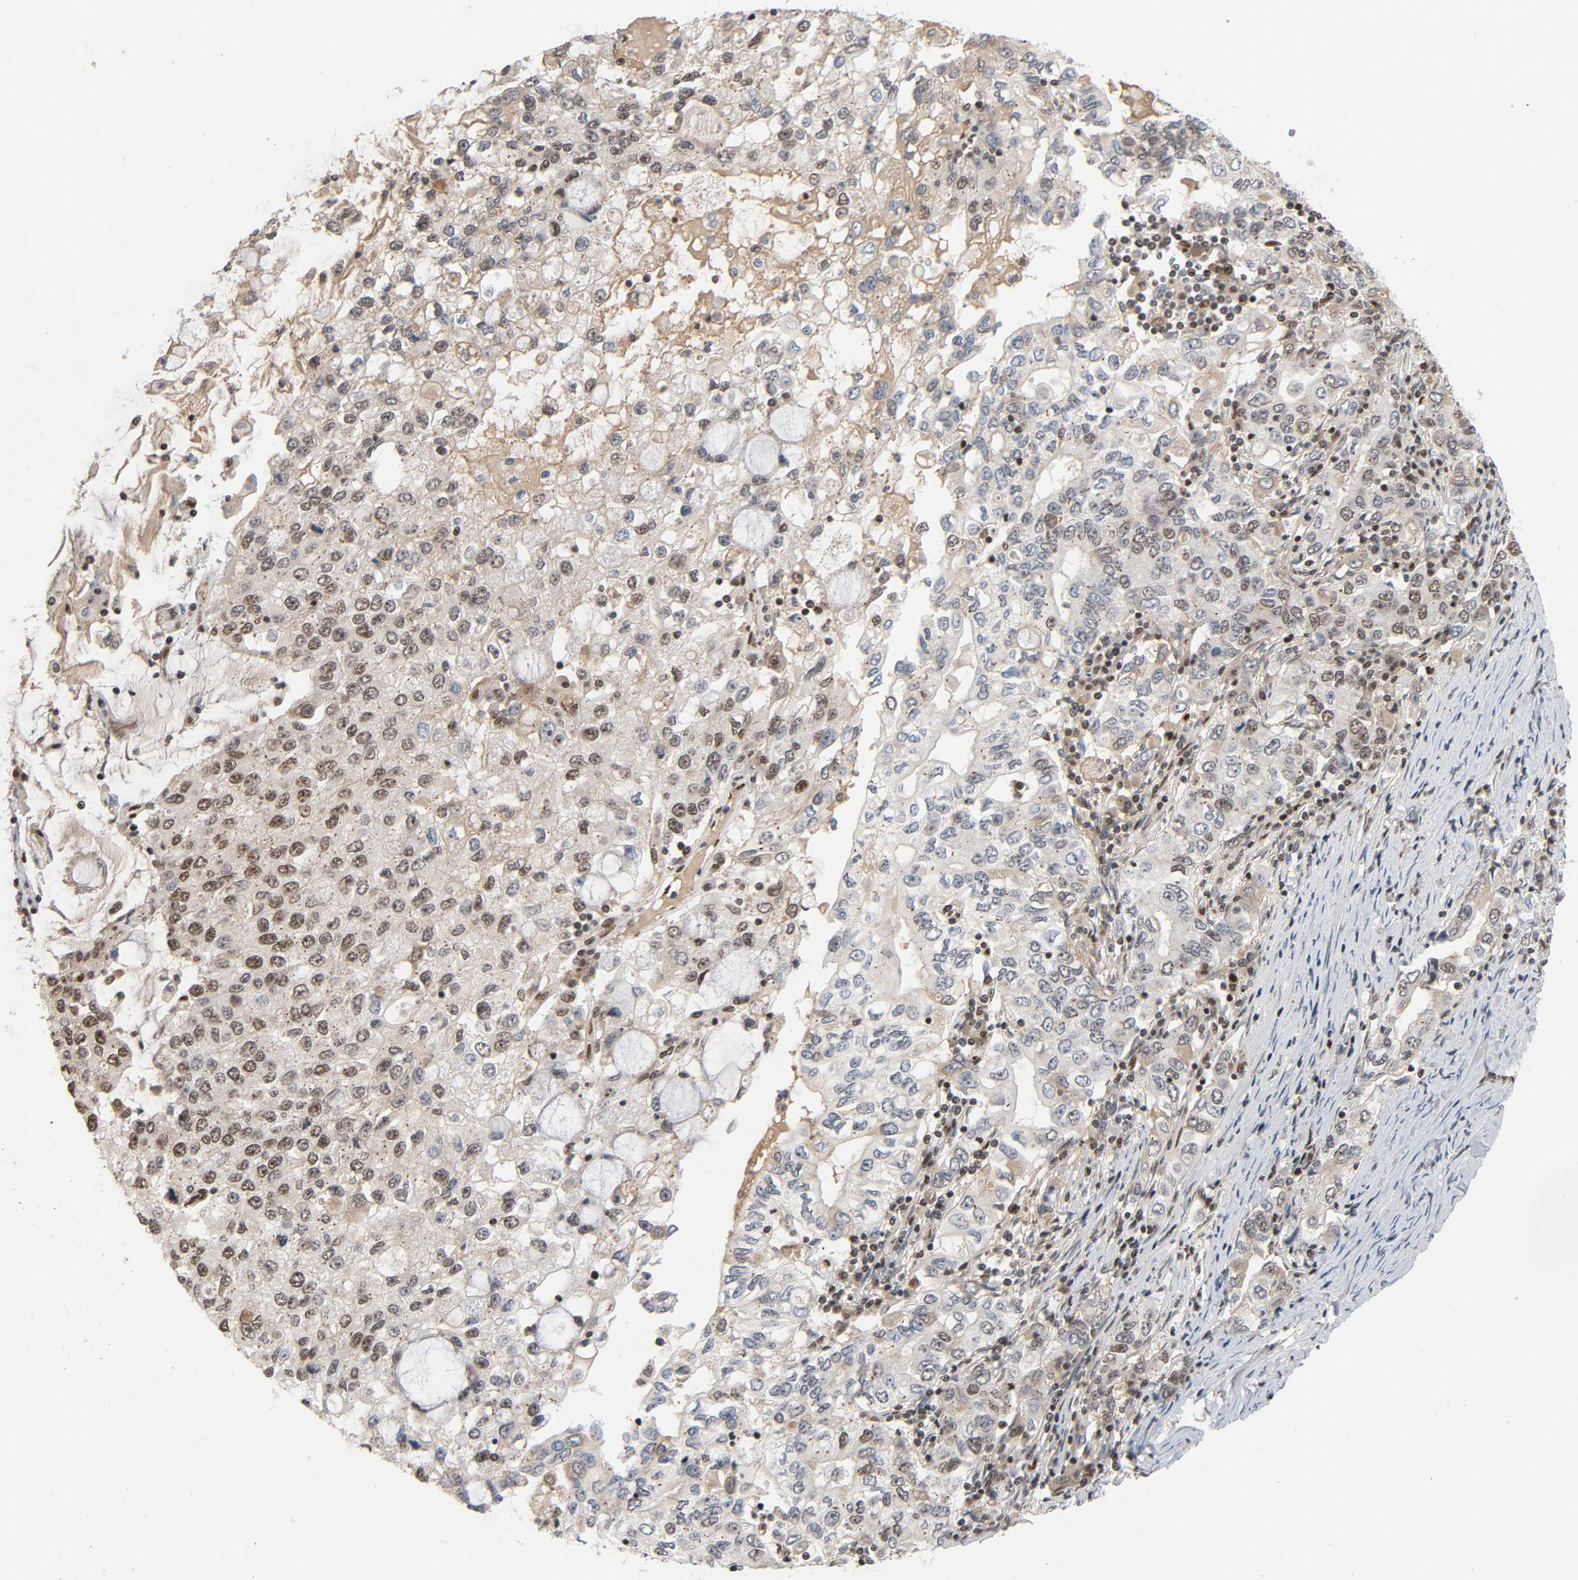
{"staining": {"intensity": "moderate", "quantity": "25%-75%", "location": "nuclear"}, "tissue": "stomach cancer", "cell_type": "Tumor cells", "image_type": "cancer", "snomed": [{"axis": "morphology", "description": "Adenocarcinoma, NOS"}, {"axis": "topography", "description": "Stomach, lower"}], "caption": "Stomach cancer was stained to show a protein in brown. There is medium levels of moderate nuclear staining in approximately 25%-75% of tumor cells. The staining is performed using DAB brown chromogen to label protein expression. The nuclei are counter-stained blue using hematoxylin.", "gene": "SMARCD1", "patient": {"sex": "female", "age": 72}}